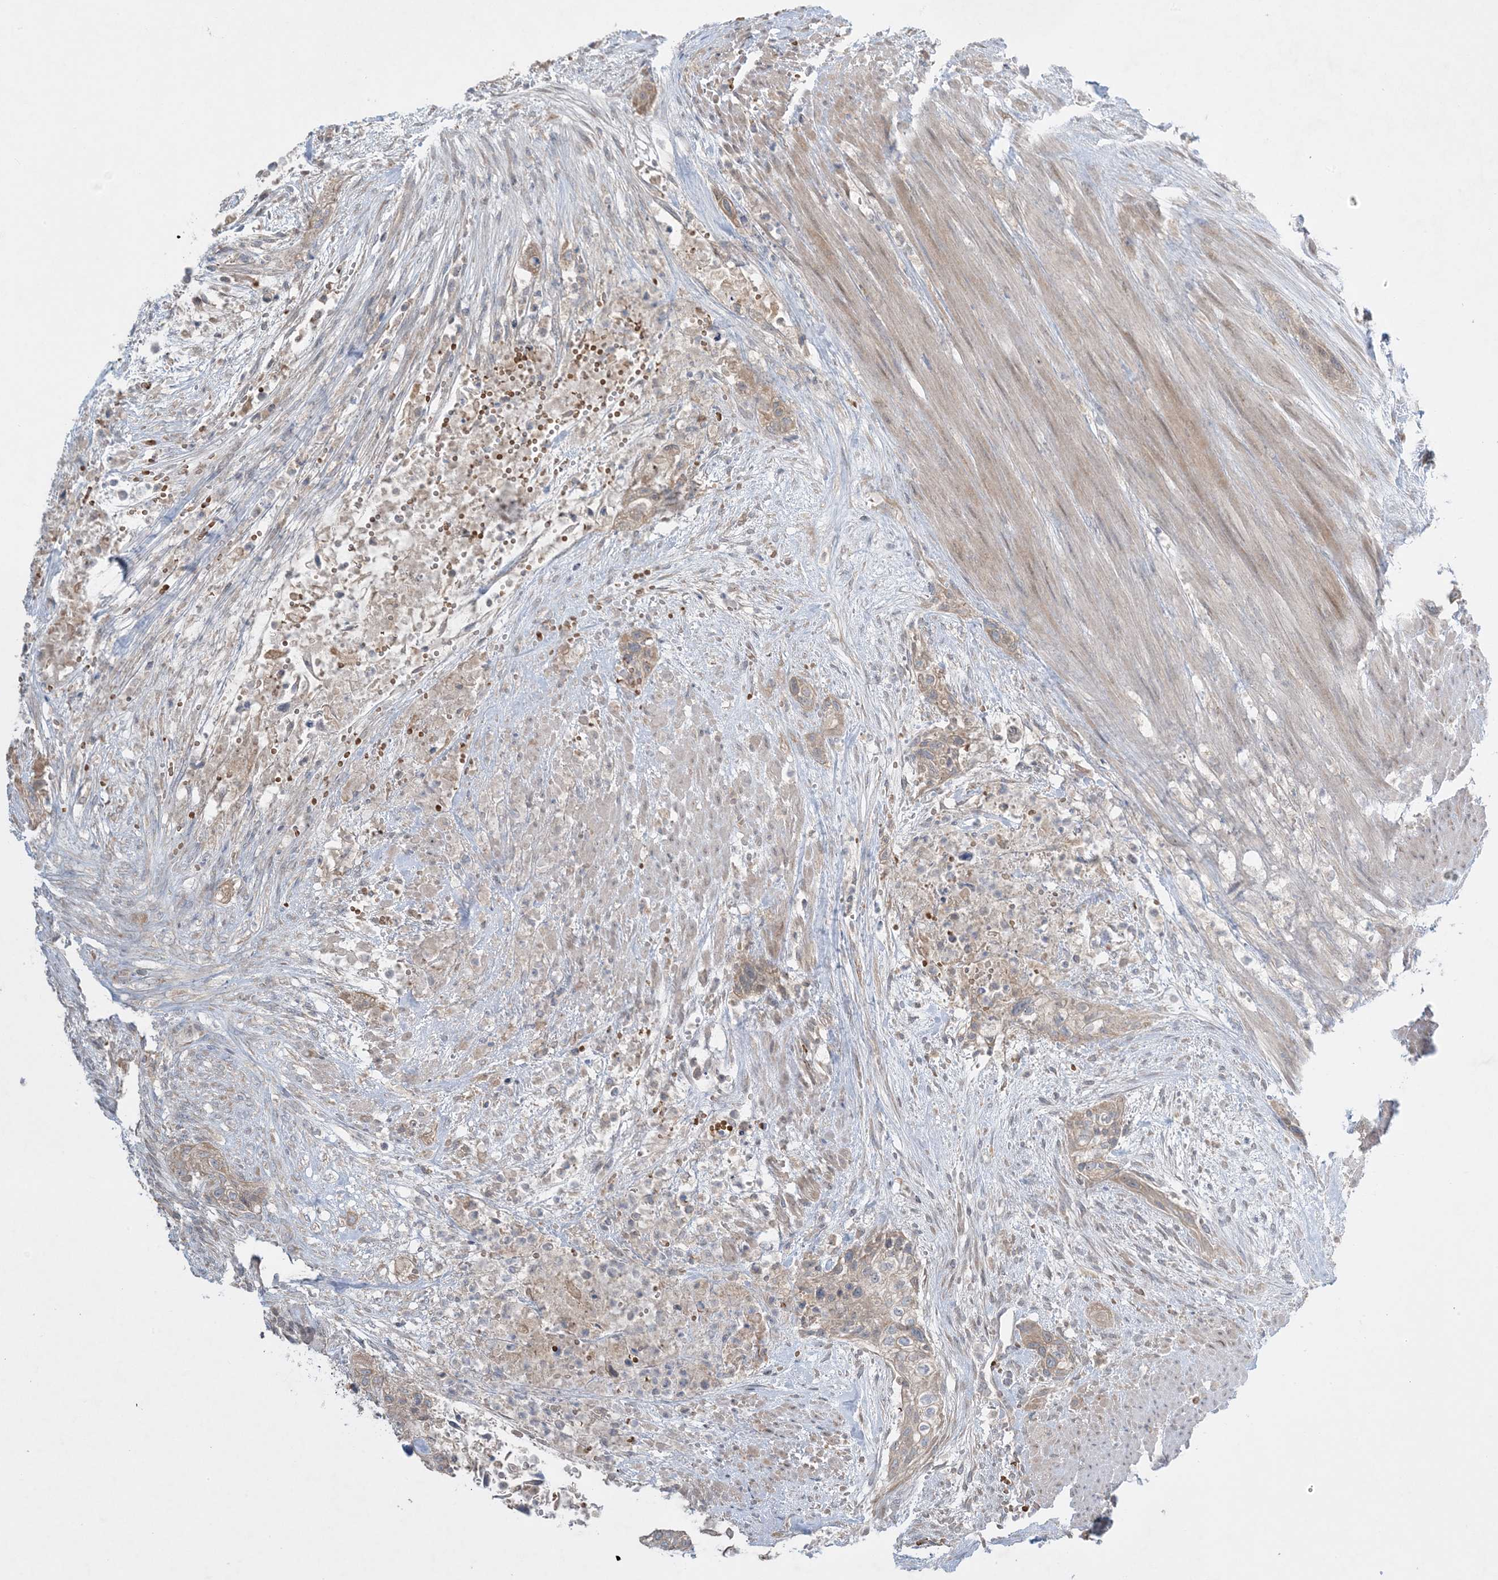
{"staining": {"intensity": "weak", "quantity": ">75%", "location": "cytoplasmic/membranous"}, "tissue": "urothelial cancer", "cell_type": "Tumor cells", "image_type": "cancer", "snomed": [{"axis": "morphology", "description": "Urothelial carcinoma, High grade"}, {"axis": "topography", "description": "Urinary bladder"}], "caption": "High-grade urothelial carcinoma stained for a protein (brown) displays weak cytoplasmic/membranous positive expression in approximately >75% of tumor cells.", "gene": "MMGT1", "patient": {"sex": "male", "age": 35}}